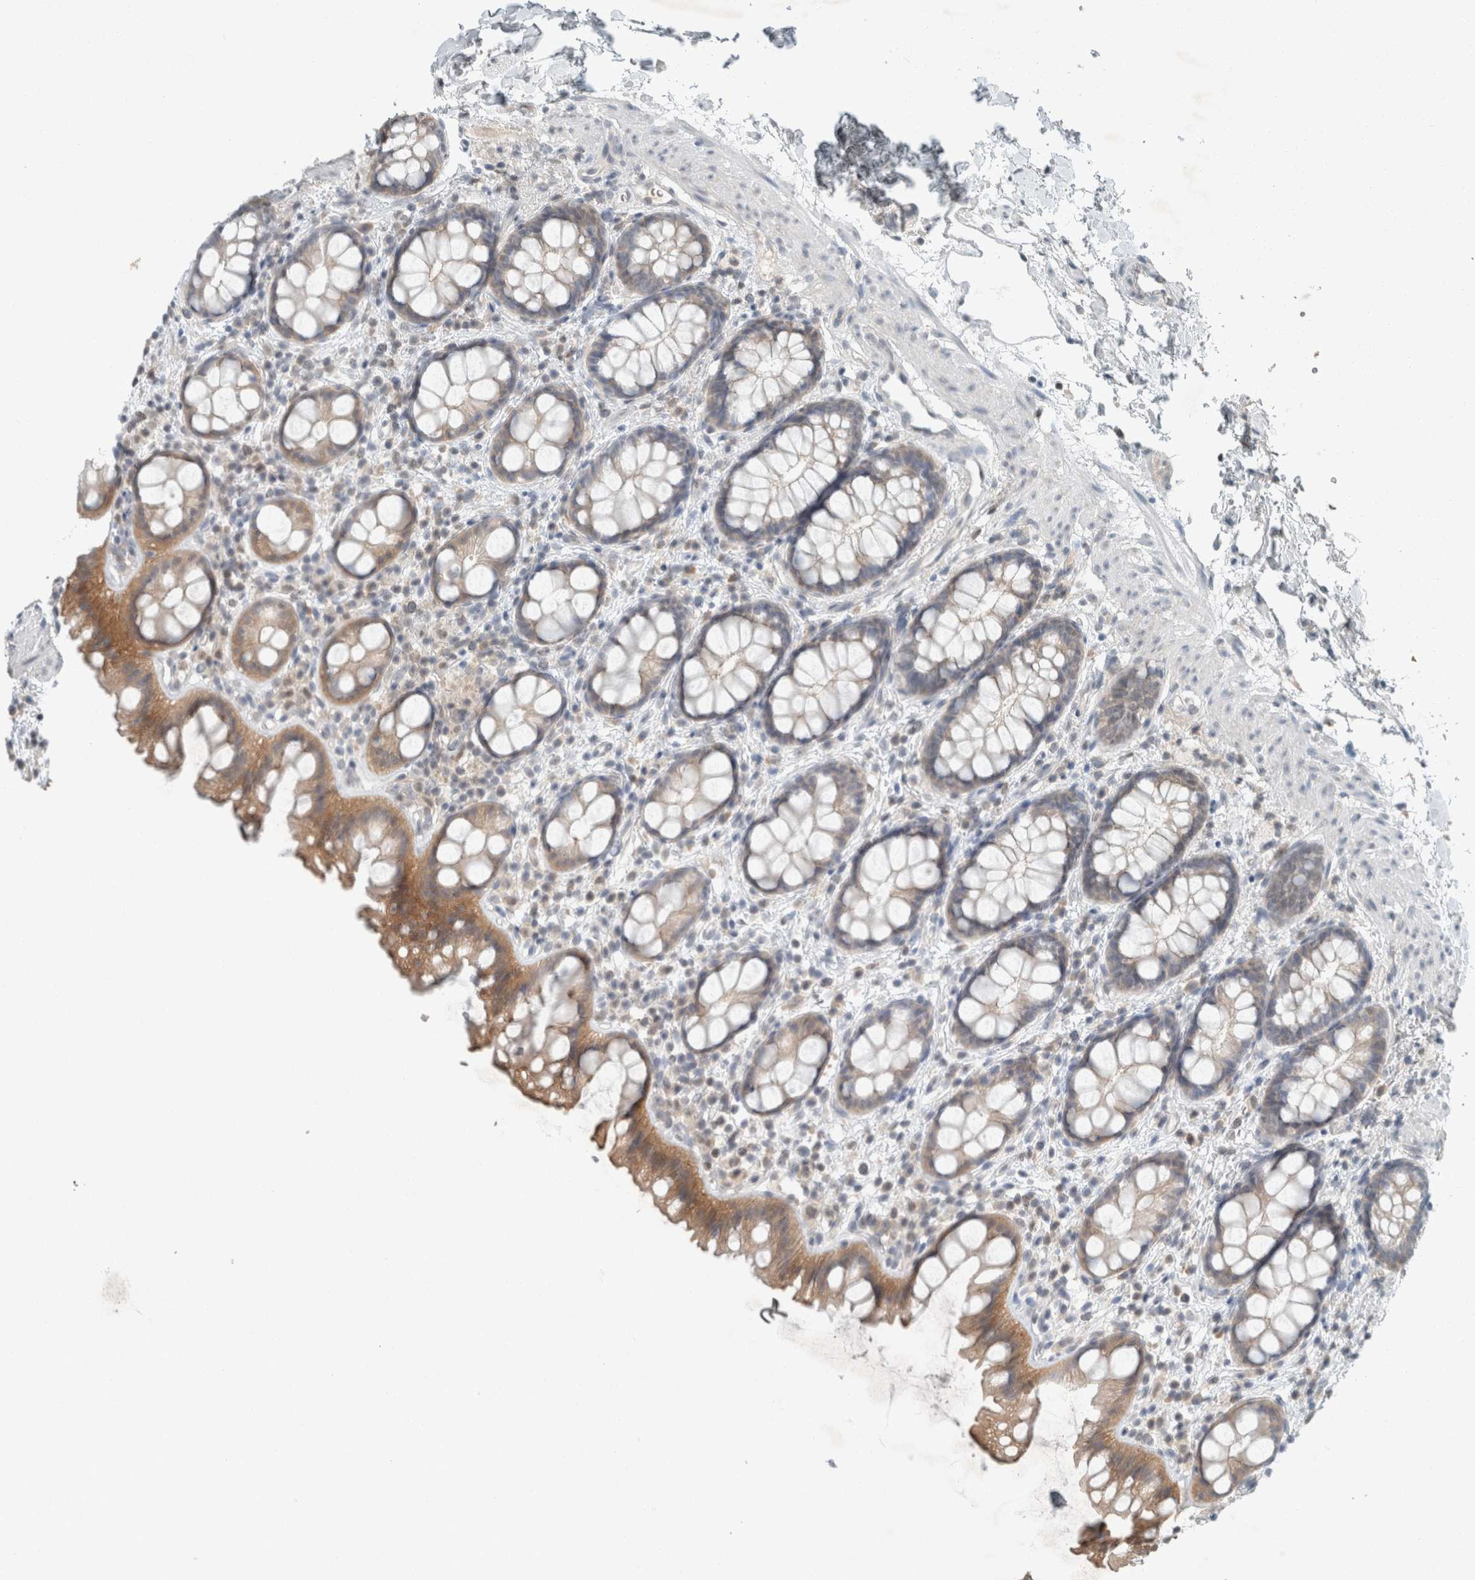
{"staining": {"intensity": "moderate", "quantity": "<25%", "location": "cytoplasmic/membranous"}, "tissue": "rectum", "cell_type": "Glandular cells", "image_type": "normal", "snomed": [{"axis": "morphology", "description": "Normal tissue, NOS"}, {"axis": "topography", "description": "Rectum"}], "caption": "Approximately <25% of glandular cells in benign human rectum exhibit moderate cytoplasmic/membranous protein staining as visualized by brown immunohistochemical staining.", "gene": "TRIT1", "patient": {"sex": "female", "age": 65}}